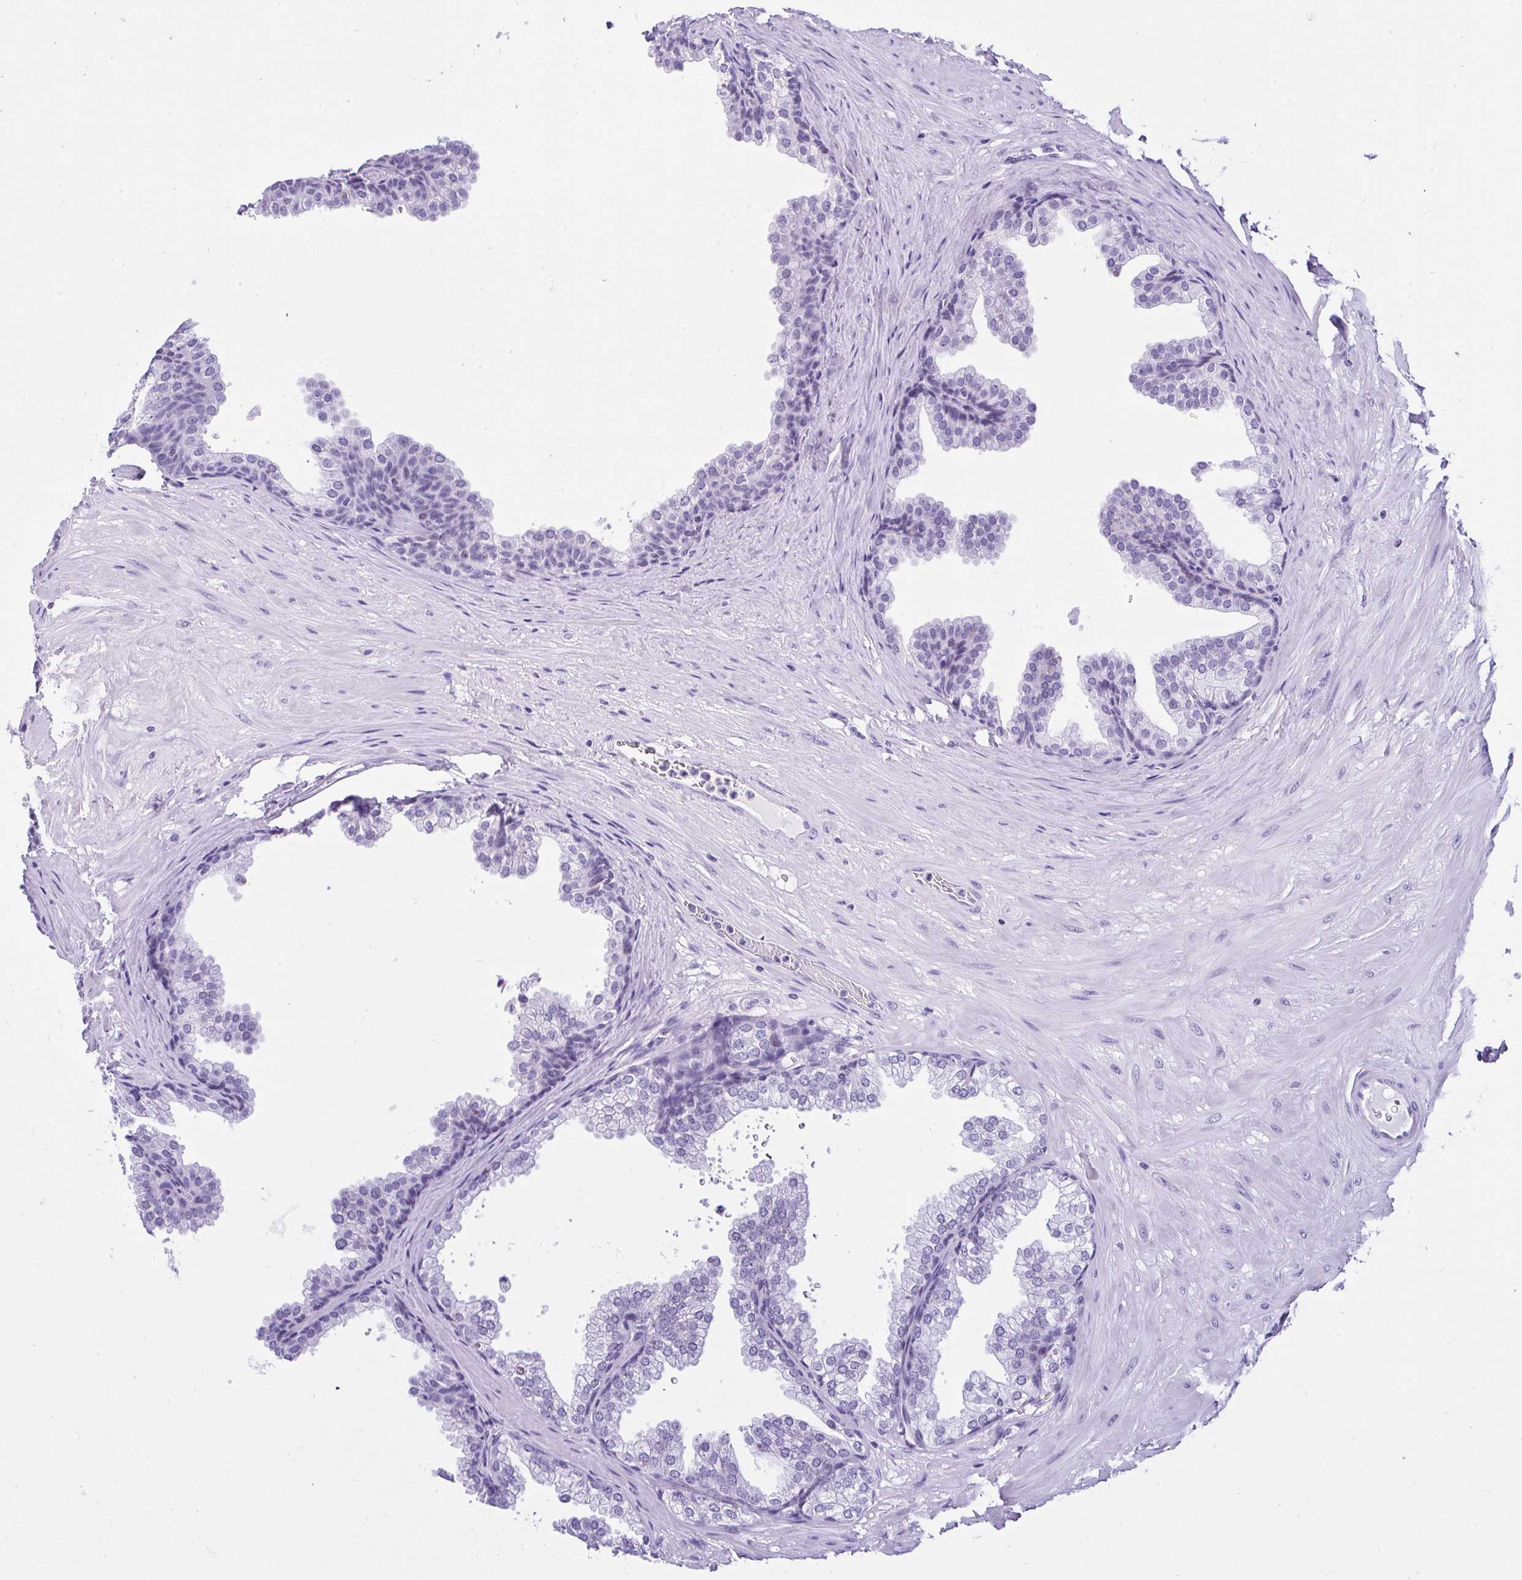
{"staining": {"intensity": "negative", "quantity": "none", "location": "none"}, "tissue": "prostate", "cell_type": "Glandular cells", "image_type": "normal", "snomed": [{"axis": "morphology", "description": "Normal tissue, NOS"}, {"axis": "topography", "description": "Prostate"}], "caption": "An immunohistochemistry histopathology image of benign prostate is shown. There is no staining in glandular cells of prostate.", "gene": "KRT27", "patient": {"sex": "male", "age": 37}}